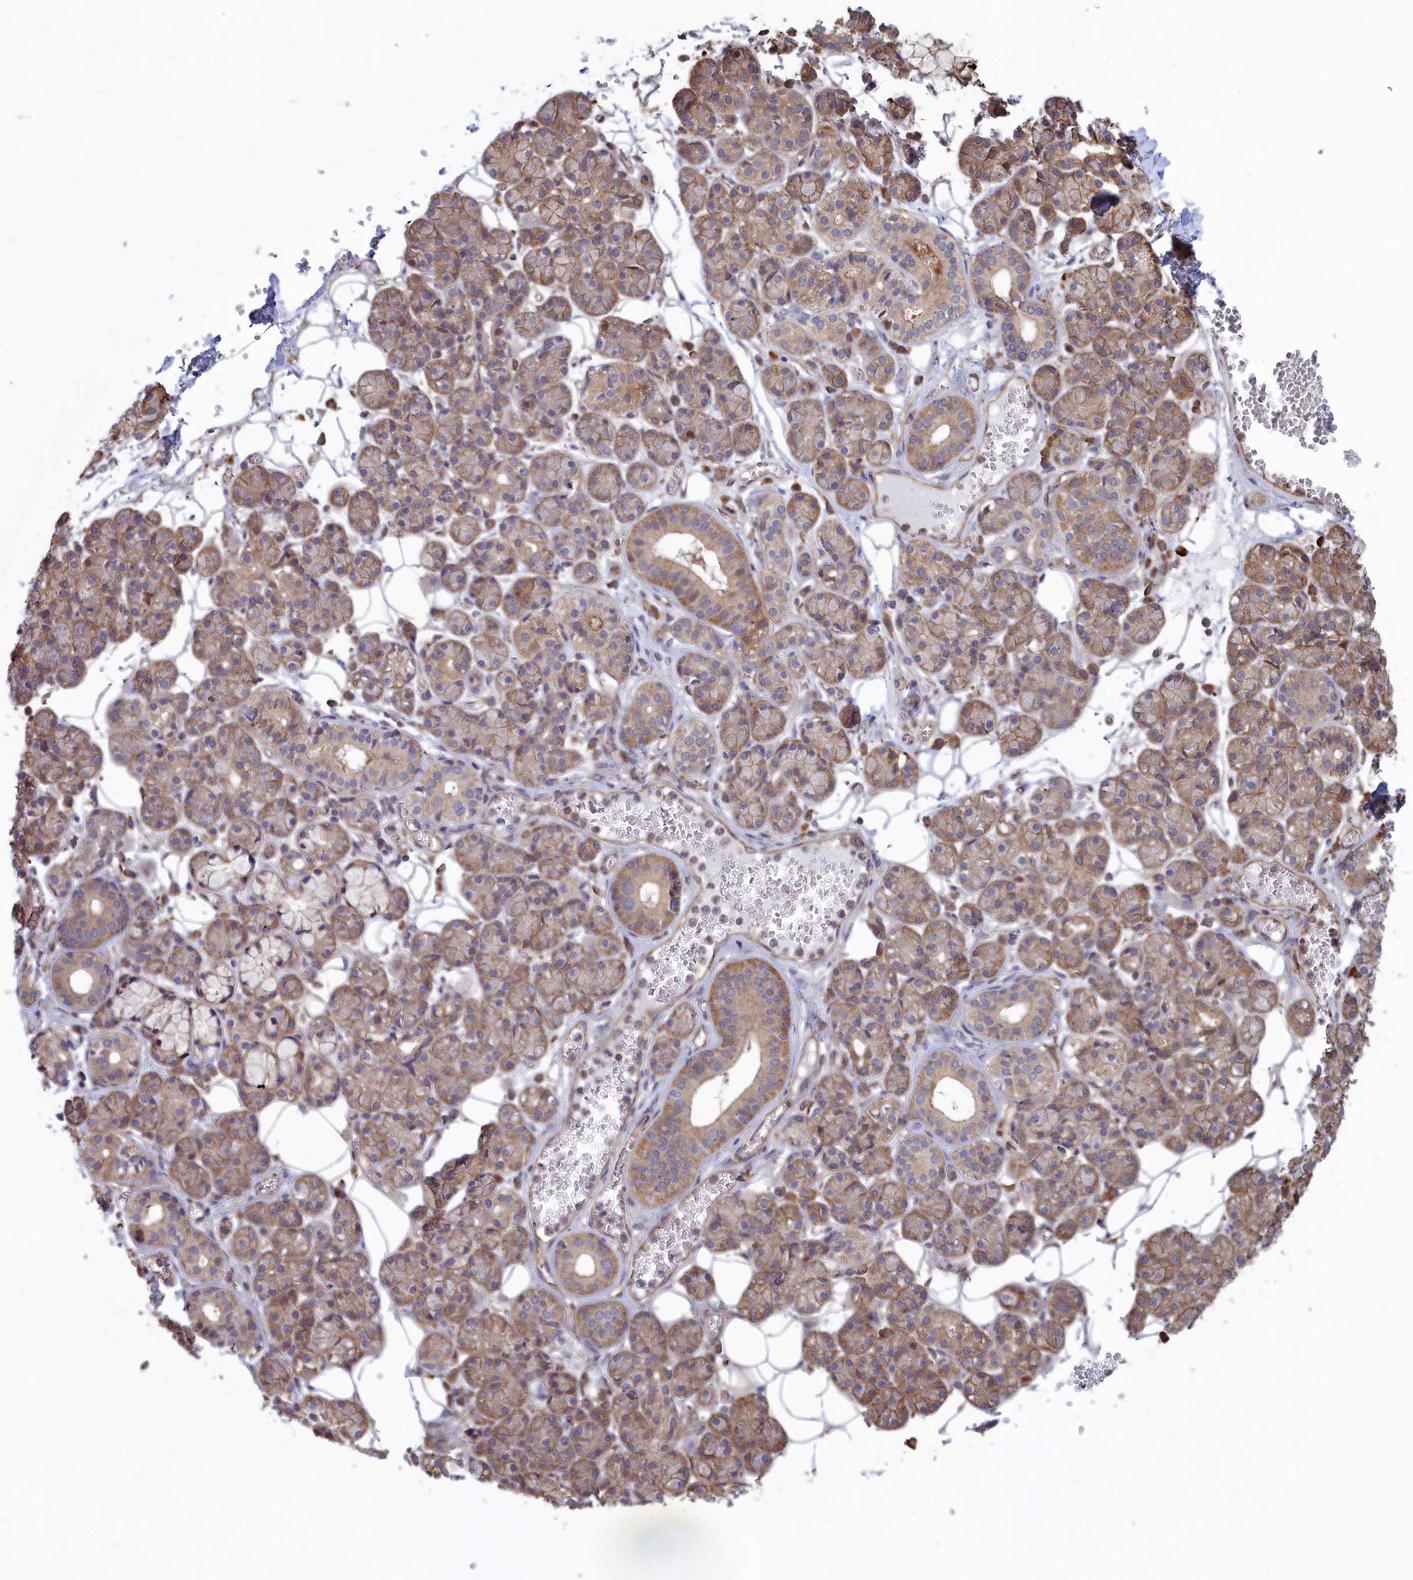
{"staining": {"intensity": "moderate", "quantity": "25%-75%", "location": "cytoplasmic/membranous"}, "tissue": "salivary gland", "cell_type": "Glandular cells", "image_type": "normal", "snomed": [{"axis": "morphology", "description": "Normal tissue, NOS"}, {"axis": "topography", "description": "Salivary gland"}], "caption": "Approximately 25%-75% of glandular cells in unremarkable human salivary gland reveal moderate cytoplasmic/membranous protein staining as visualized by brown immunohistochemical staining.", "gene": "RILPL1", "patient": {"sex": "male", "age": 63}}